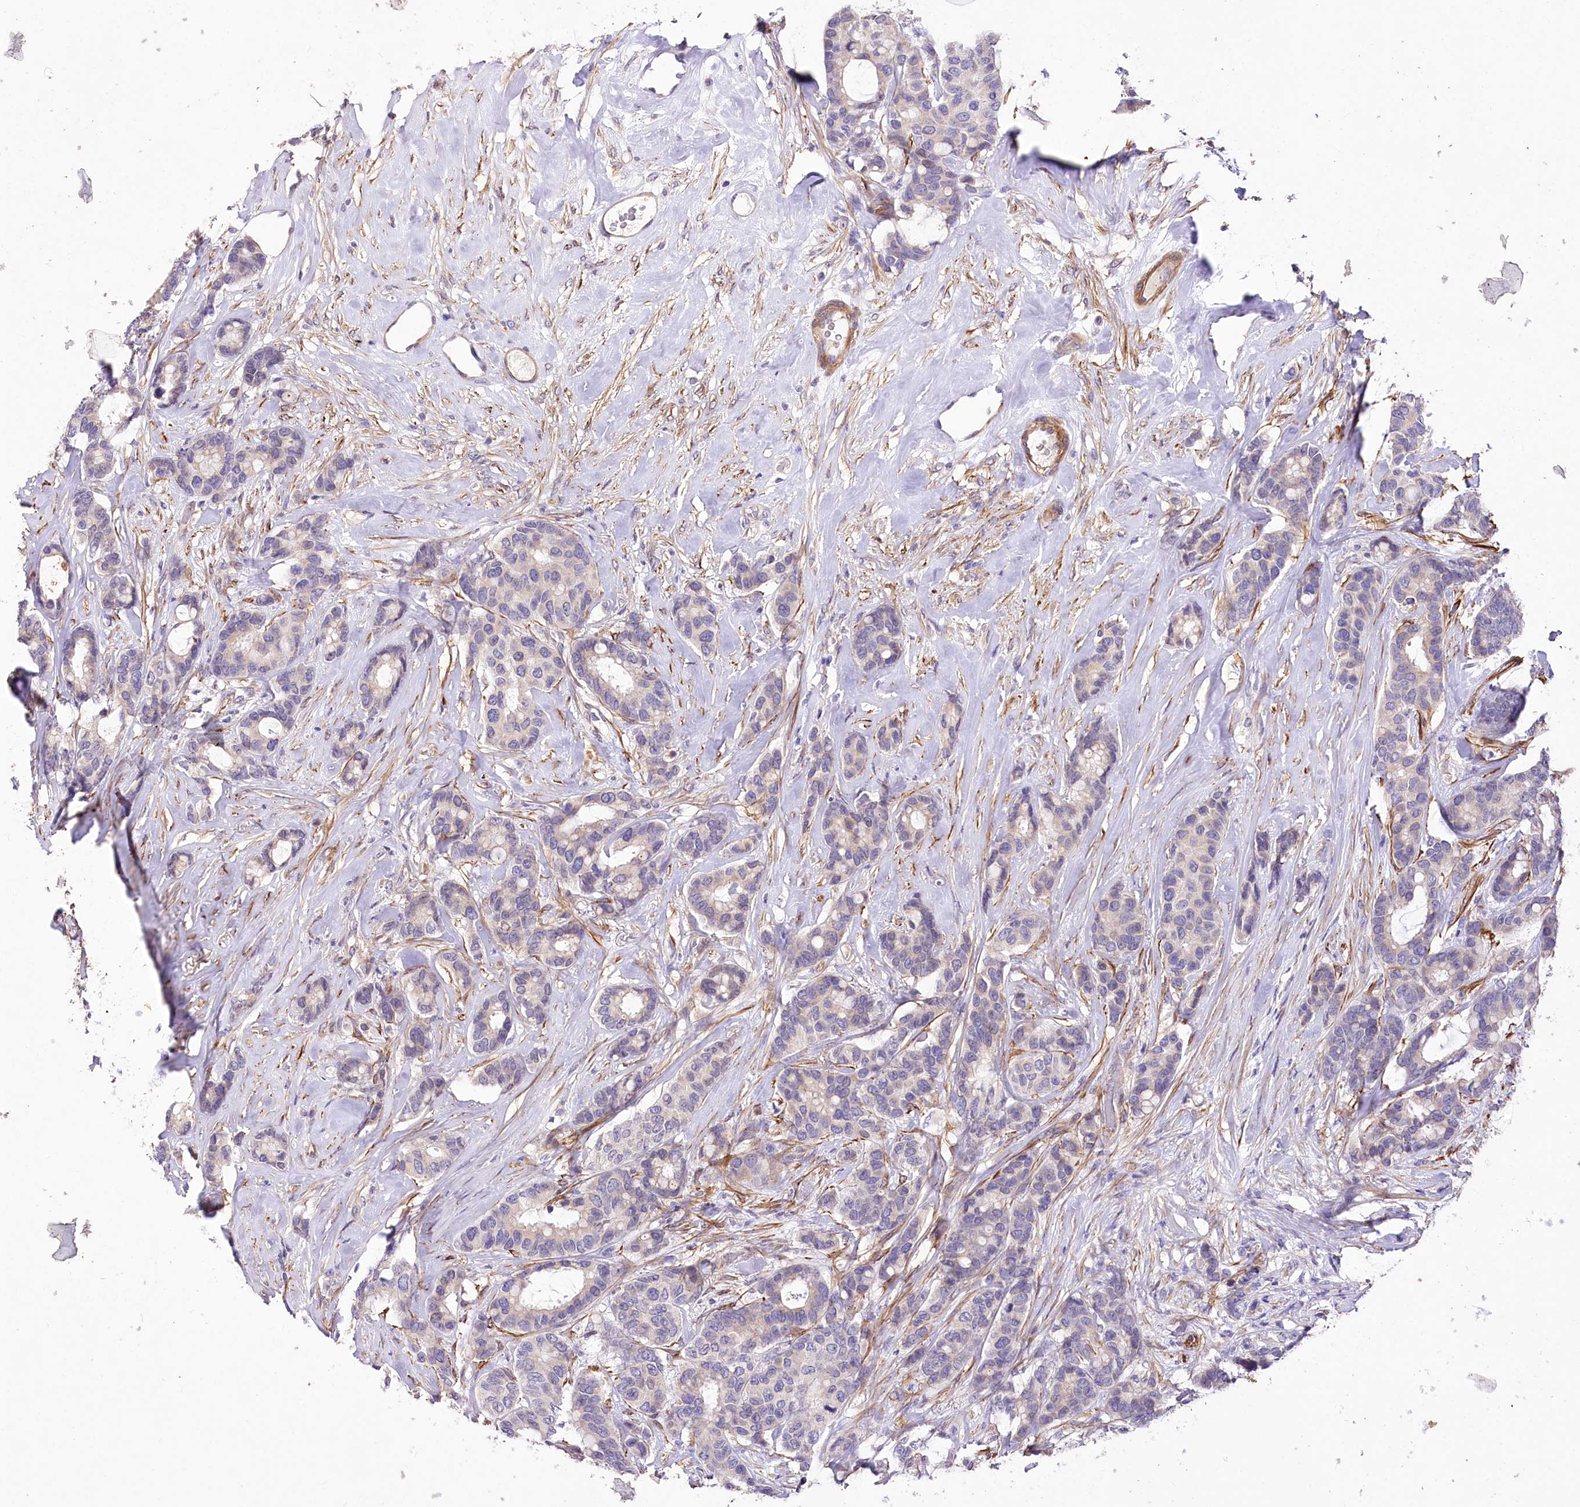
{"staining": {"intensity": "negative", "quantity": "none", "location": "none"}, "tissue": "breast cancer", "cell_type": "Tumor cells", "image_type": "cancer", "snomed": [{"axis": "morphology", "description": "Duct carcinoma"}, {"axis": "topography", "description": "Breast"}], "caption": "Tumor cells are negative for protein expression in human breast infiltrating ductal carcinoma.", "gene": "RDH16", "patient": {"sex": "female", "age": 87}}